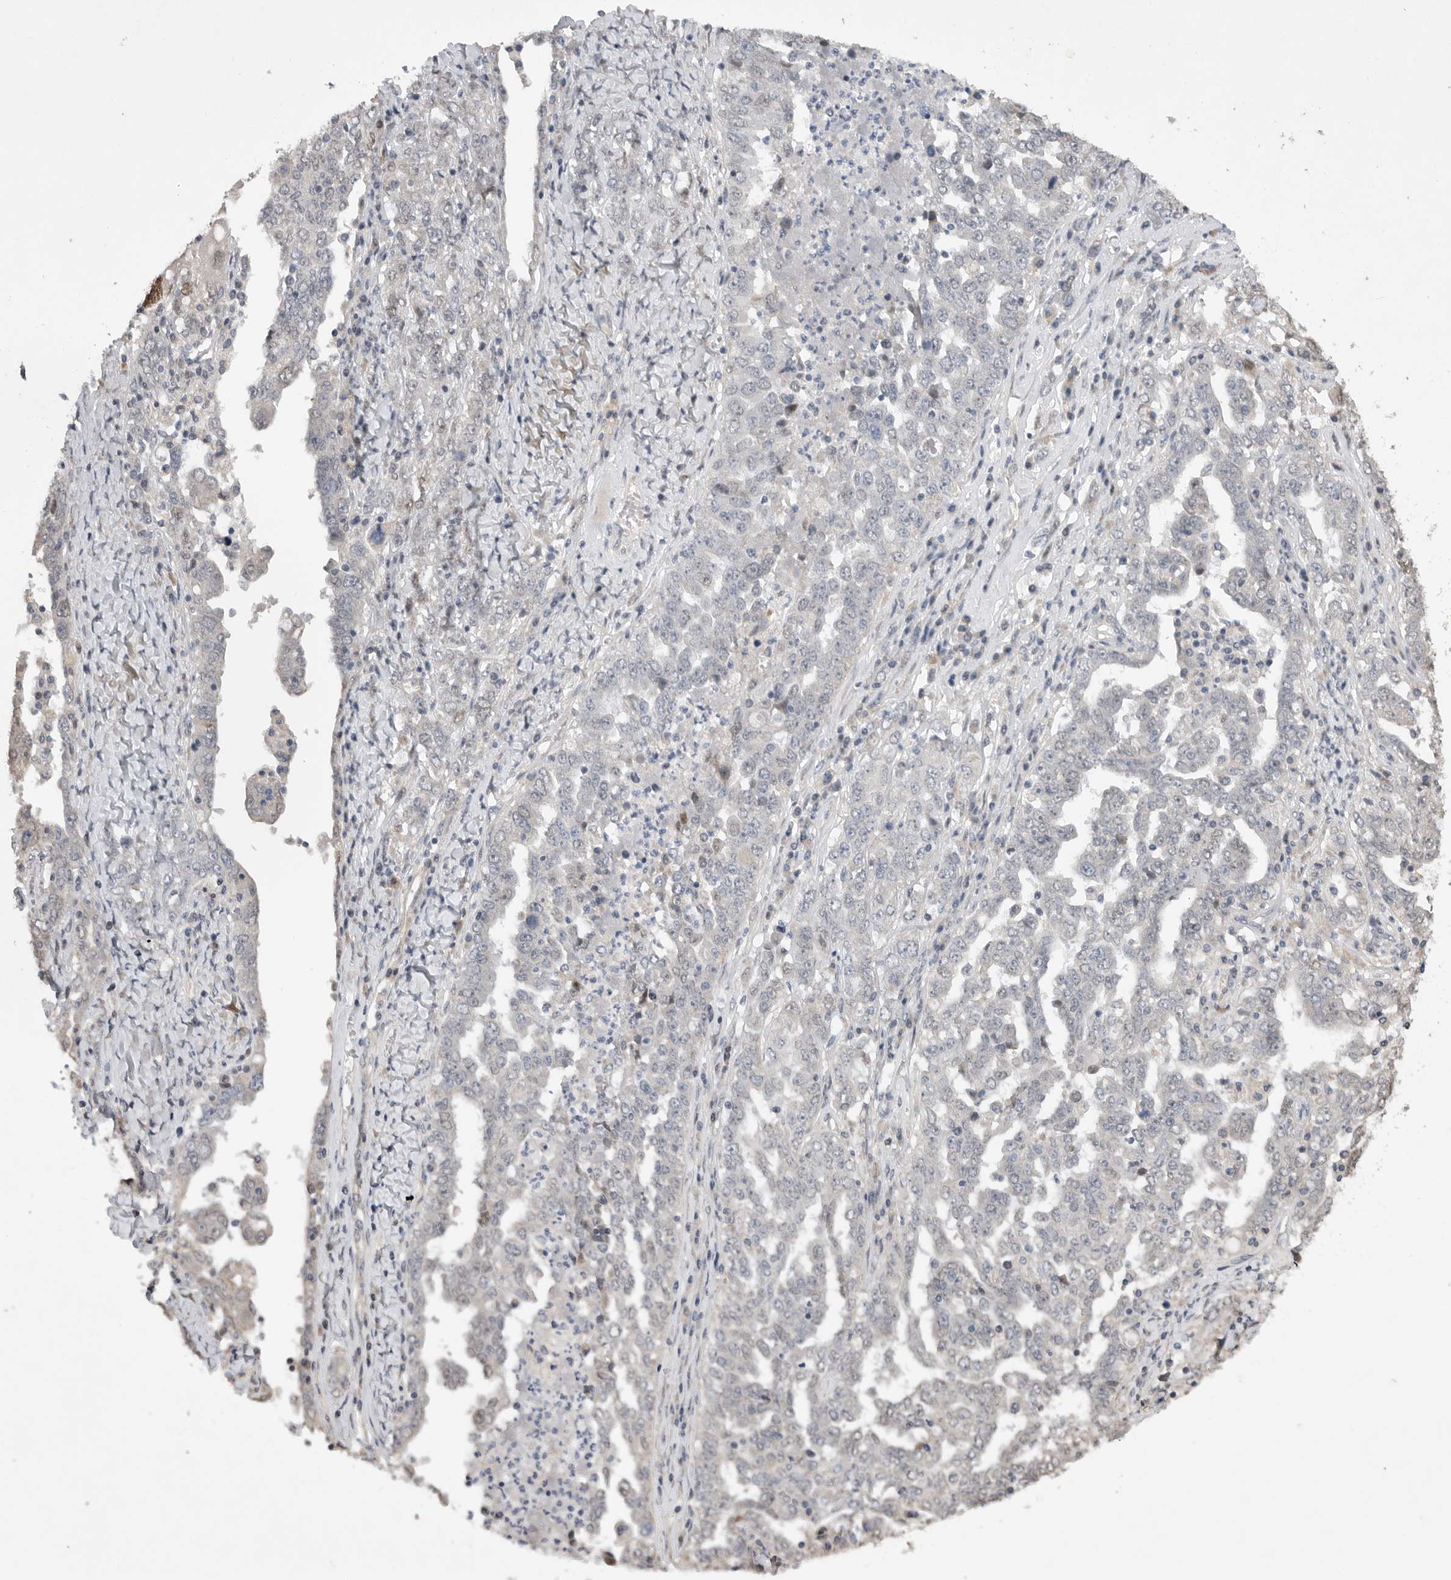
{"staining": {"intensity": "negative", "quantity": "none", "location": "none"}, "tissue": "ovarian cancer", "cell_type": "Tumor cells", "image_type": "cancer", "snomed": [{"axis": "morphology", "description": "Carcinoma, endometroid"}, {"axis": "topography", "description": "Ovary"}], "caption": "High power microscopy photomicrograph of an immunohistochemistry (IHC) photomicrograph of ovarian cancer (endometroid carcinoma), revealing no significant positivity in tumor cells.", "gene": "EDEM3", "patient": {"sex": "female", "age": 62}}